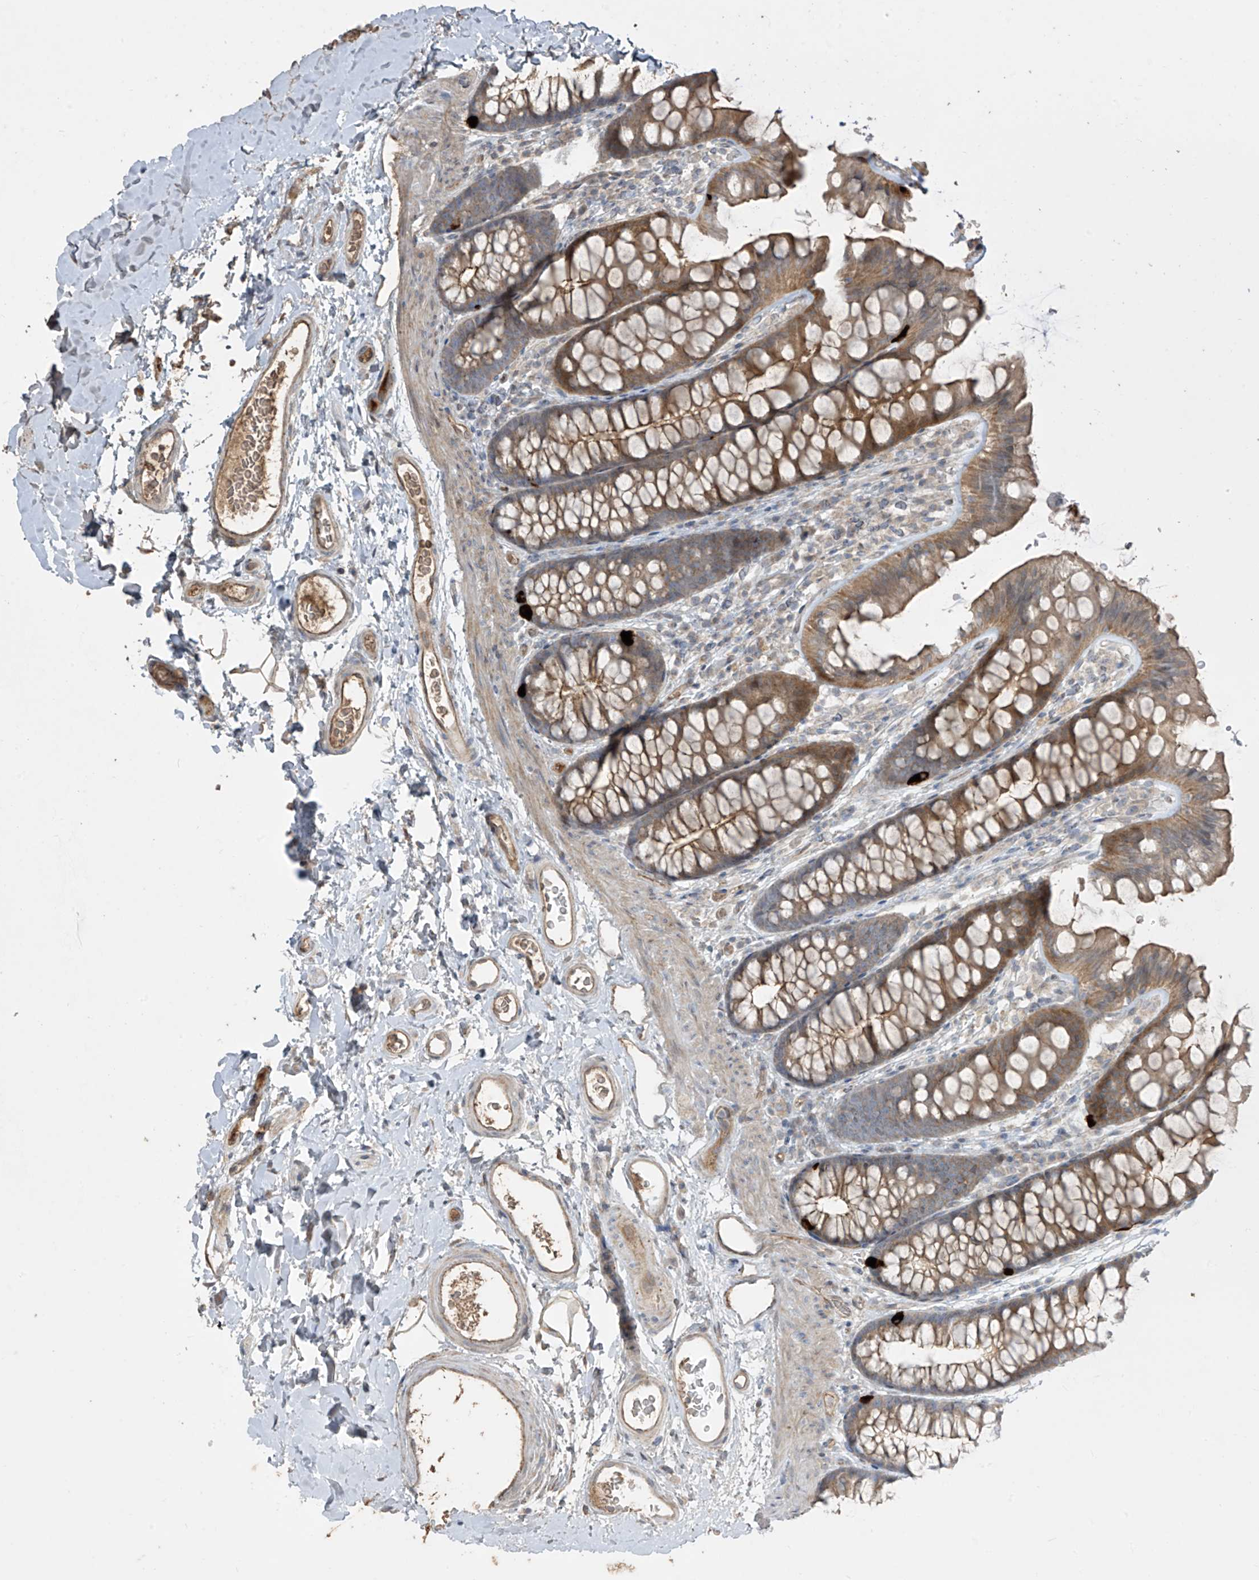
{"staining": {"intensity": "moderate", "quantity": ">75%", "location": "none"}, "tissue": "colon", "cell_type": "Endothelial cells", "image_type": "normal", "snomed": [{"axis": "morphology", "description": "Normal tissue, NOS"}, {"axis": "topography", "description": "Colon"}], "caption": "Protein analysis of normal colon shows moderate None positivity in about >75% of endothelial cells. (Brightfield microscopy of DAB IHC at high magnification).", "gene": "ABTB1", "patient": {"sex": "female", "age": 62}}